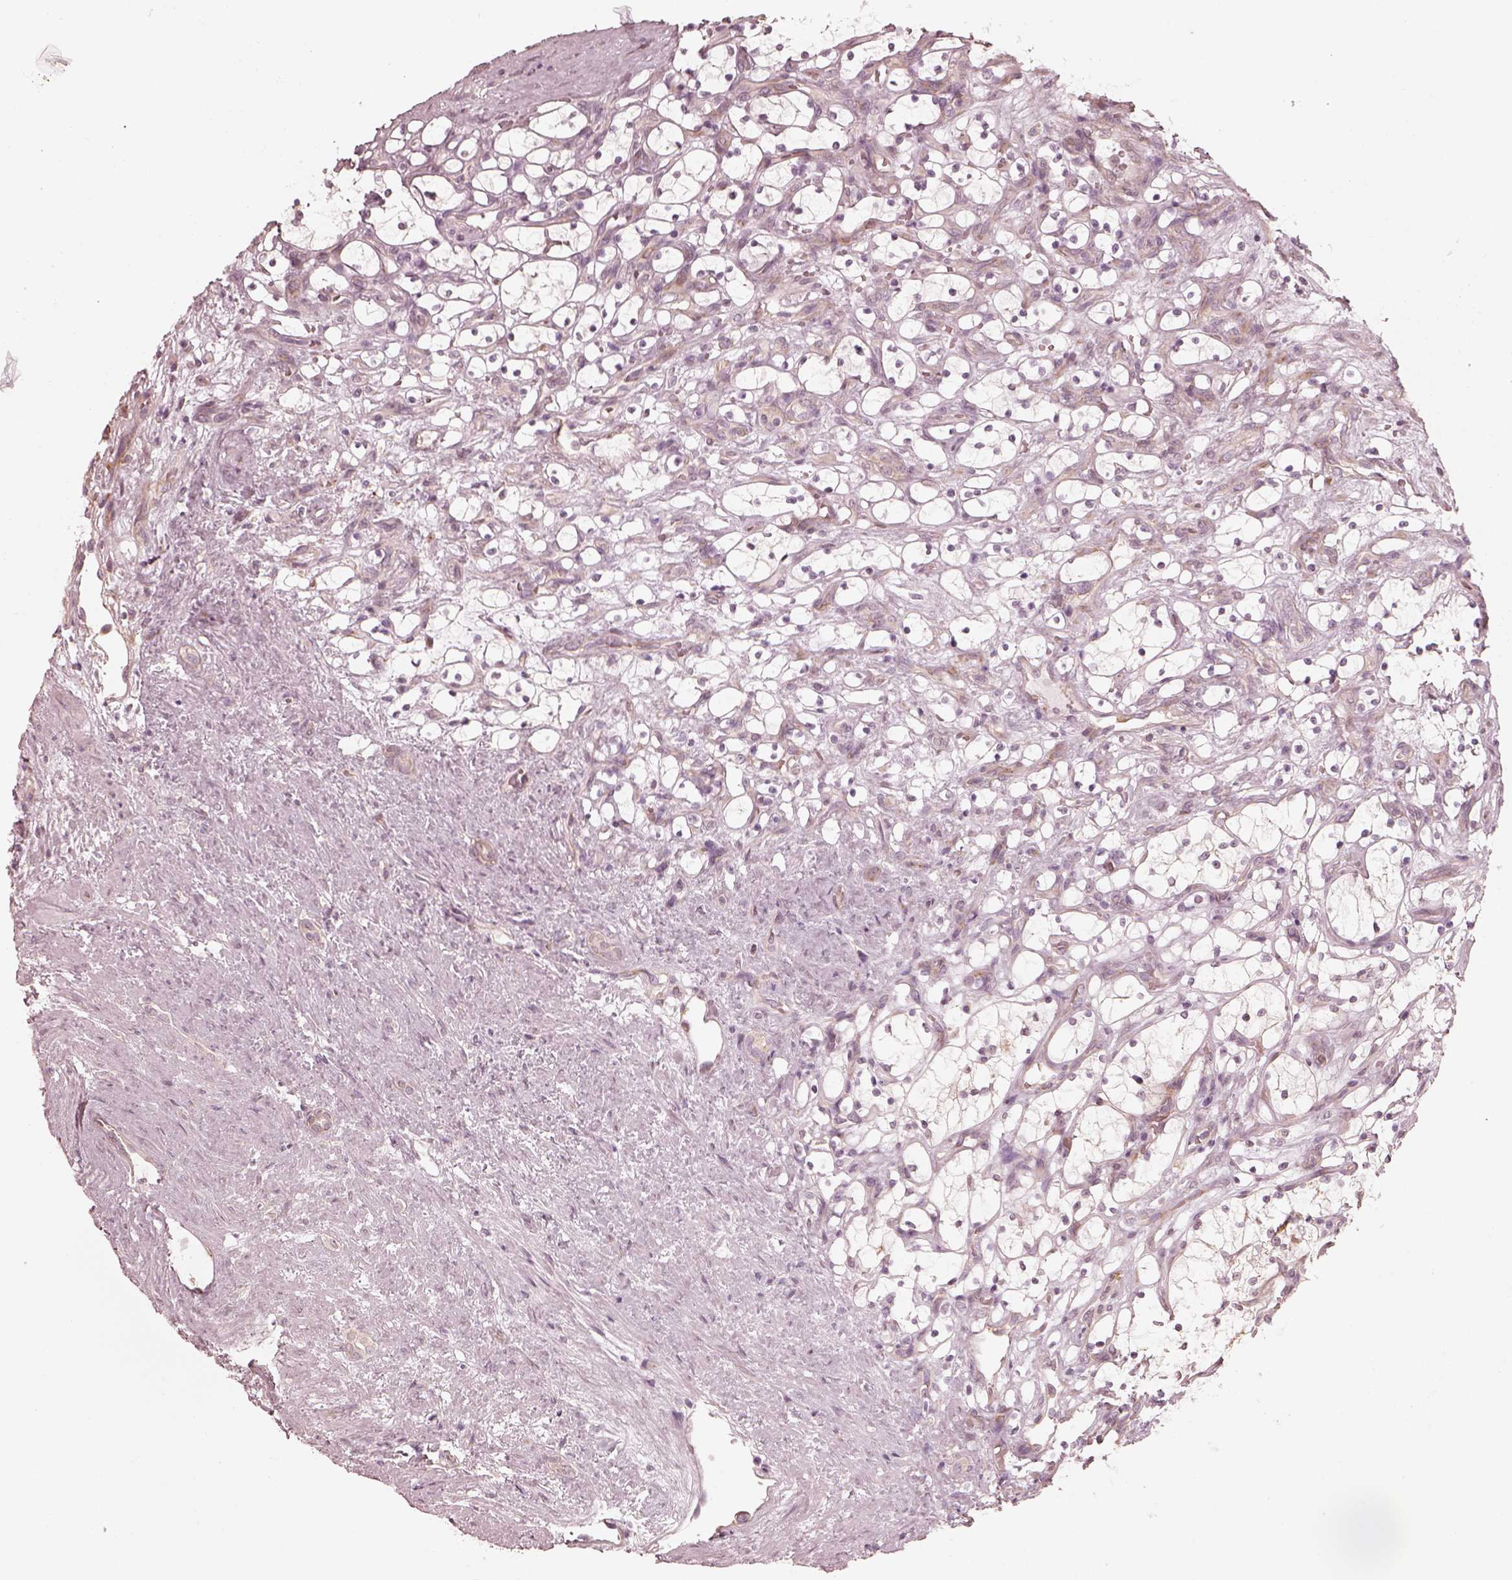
{"staining": {"intensity": "negative", "quantity": "none", "location": "none"}, "tissue": "renal cancer", "cell_type": "Tumor cells", "image_type": "cancer", "snomed": [{"axis": "morphology", "description": "Adenocarcinoma, NOS"}, {"axis": "topography", "description": "Kidney"}], "caption": "Adenocarcinoma (renal) was stained to show a protein in brown. There is no significant positivity in tumor cells. (DAB immunohistochemistry (IHC), high magnification).", "gene": "RAB3C", "patient": {"sex": "female", "age": 69}}